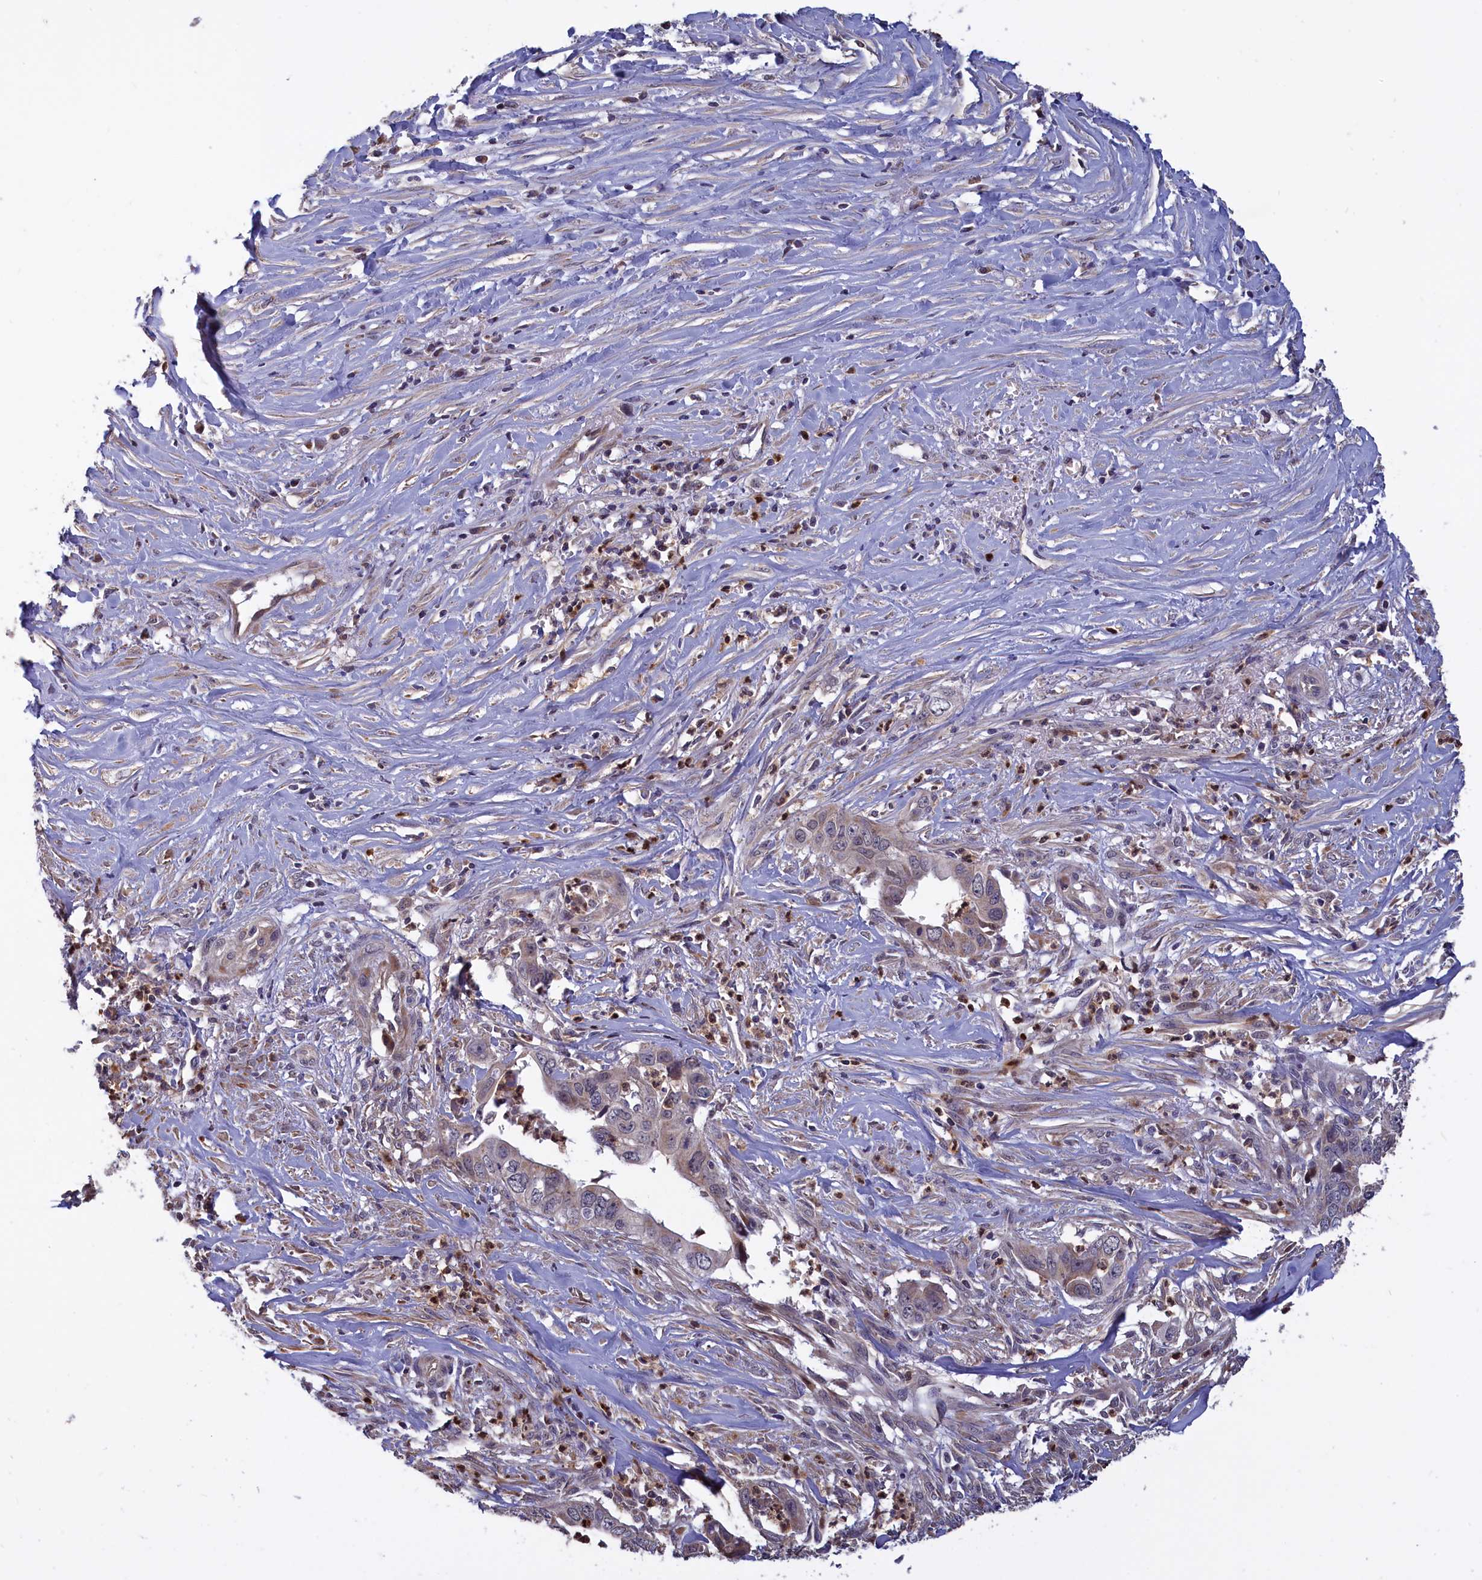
{"staining": {"intensity": "weak", "quantity": "25%-75%", "location": "cytoplasmic/membranous"}, "tissue": "liver cancer", "cell_type": "Tumor cells", "image_type": "cancer", "snomed": [{"axis": "morphology", "description": "Cholangiocarcinoma"}, {"axis": "topography", "description": "Liver"}], "caption": "Weak cytoplasmic/membranous expression for a protein is appreciated in about 25%-75% of tumor cells of cholangiocarcinoma (liver) using immunohistochemistry.", "gene": "EPB41L4B", "patient": {"sex": "female", "age": 79}}